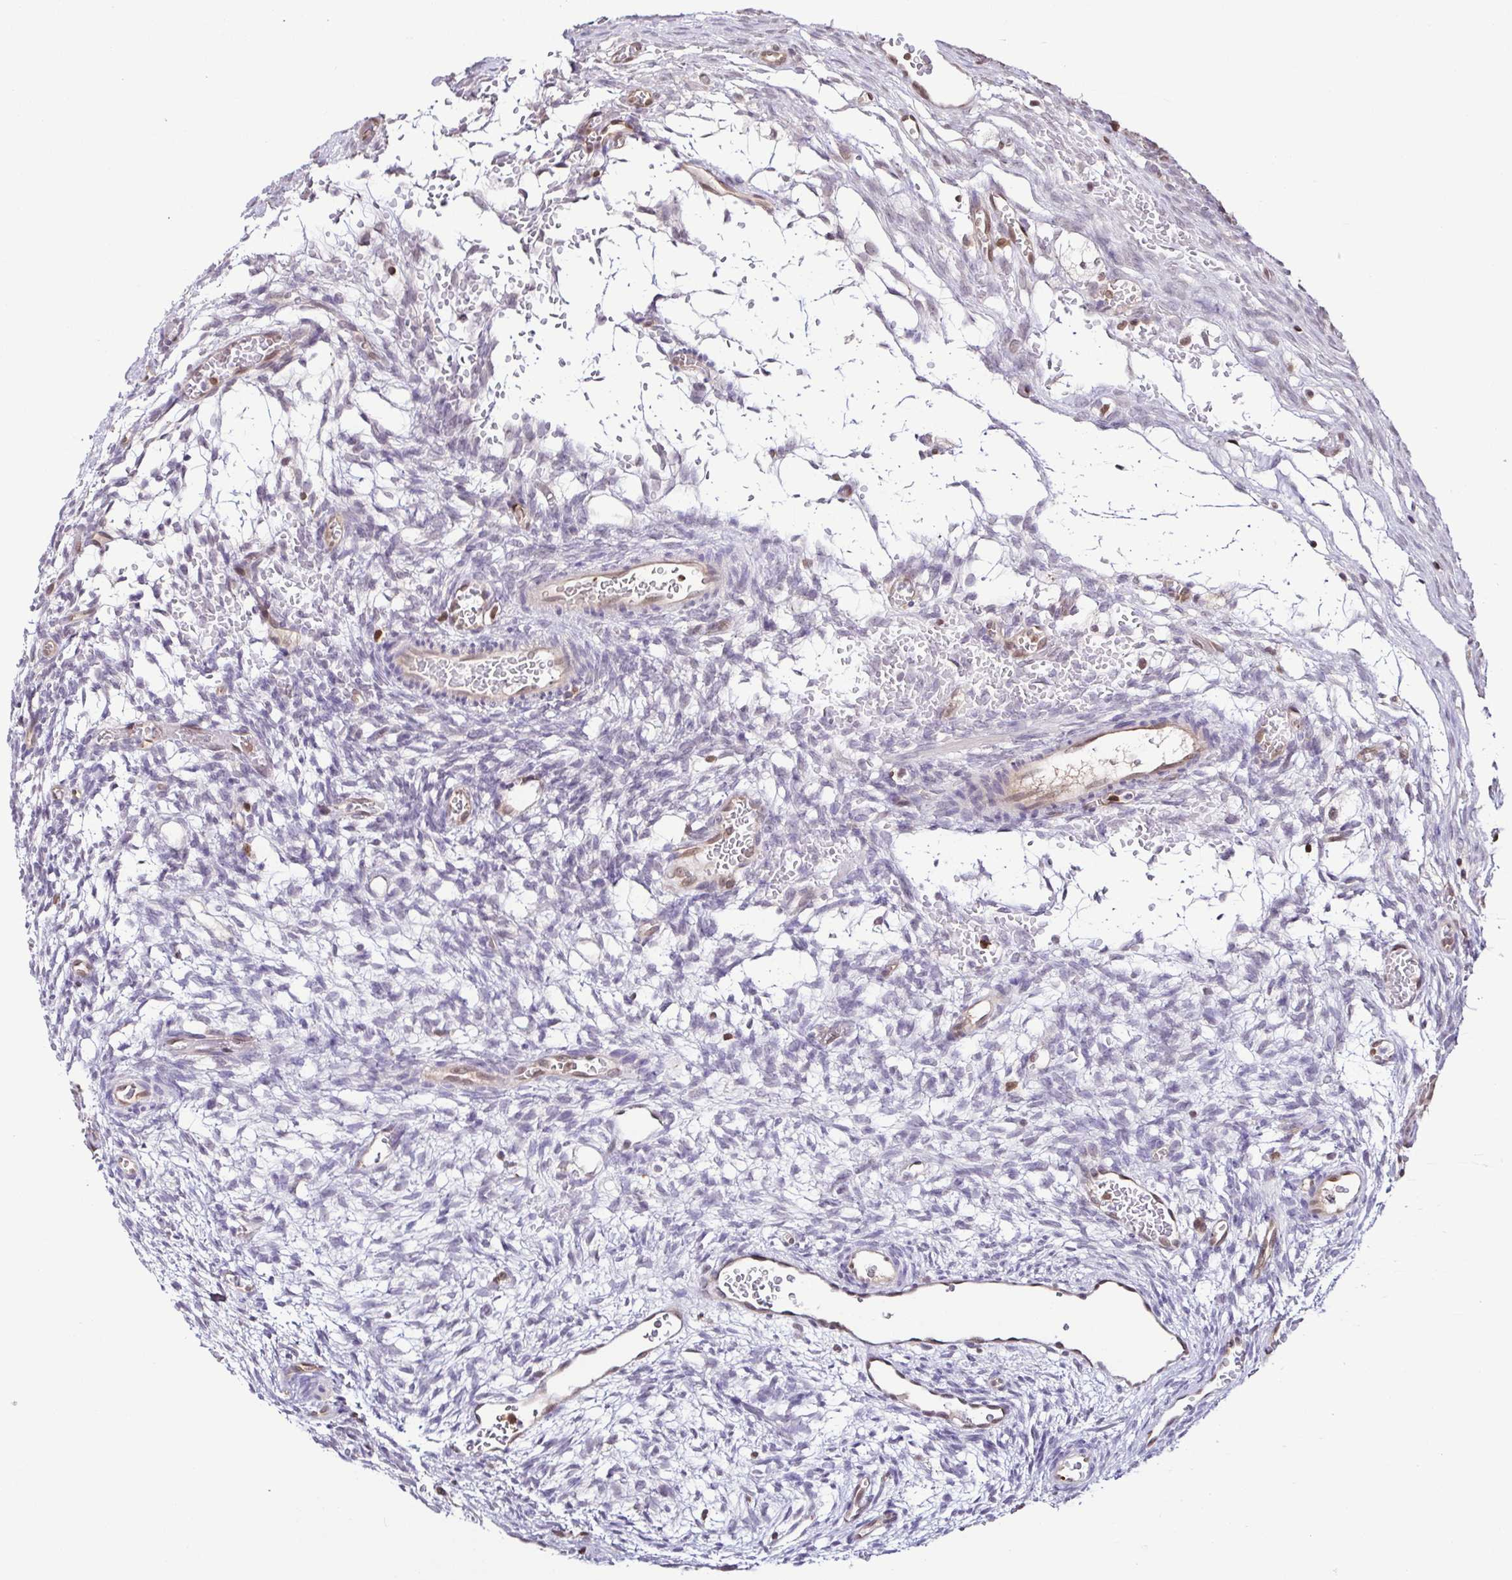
{"staining": {"intensity": "negative", "quantity": "none", "location": "none"}, "tissue": "ovary", "cell_type": "Follicle cells", "image_type": "normal", "snomed": [{"axis": "morphology", "description": "Normal tissue, NOS"}, {"axis": "topography", "description": "Ovary"}], "caption": "Immunohistochemistry (IHC) of unremarkable human ovary displays no staining in follicle cells. The staining is performed using DAB brown chromogen with nuclei counter-stained in using hematoxylin.", "gene": "PSMB9", "patient": {"sex": "female", "age": 34}}